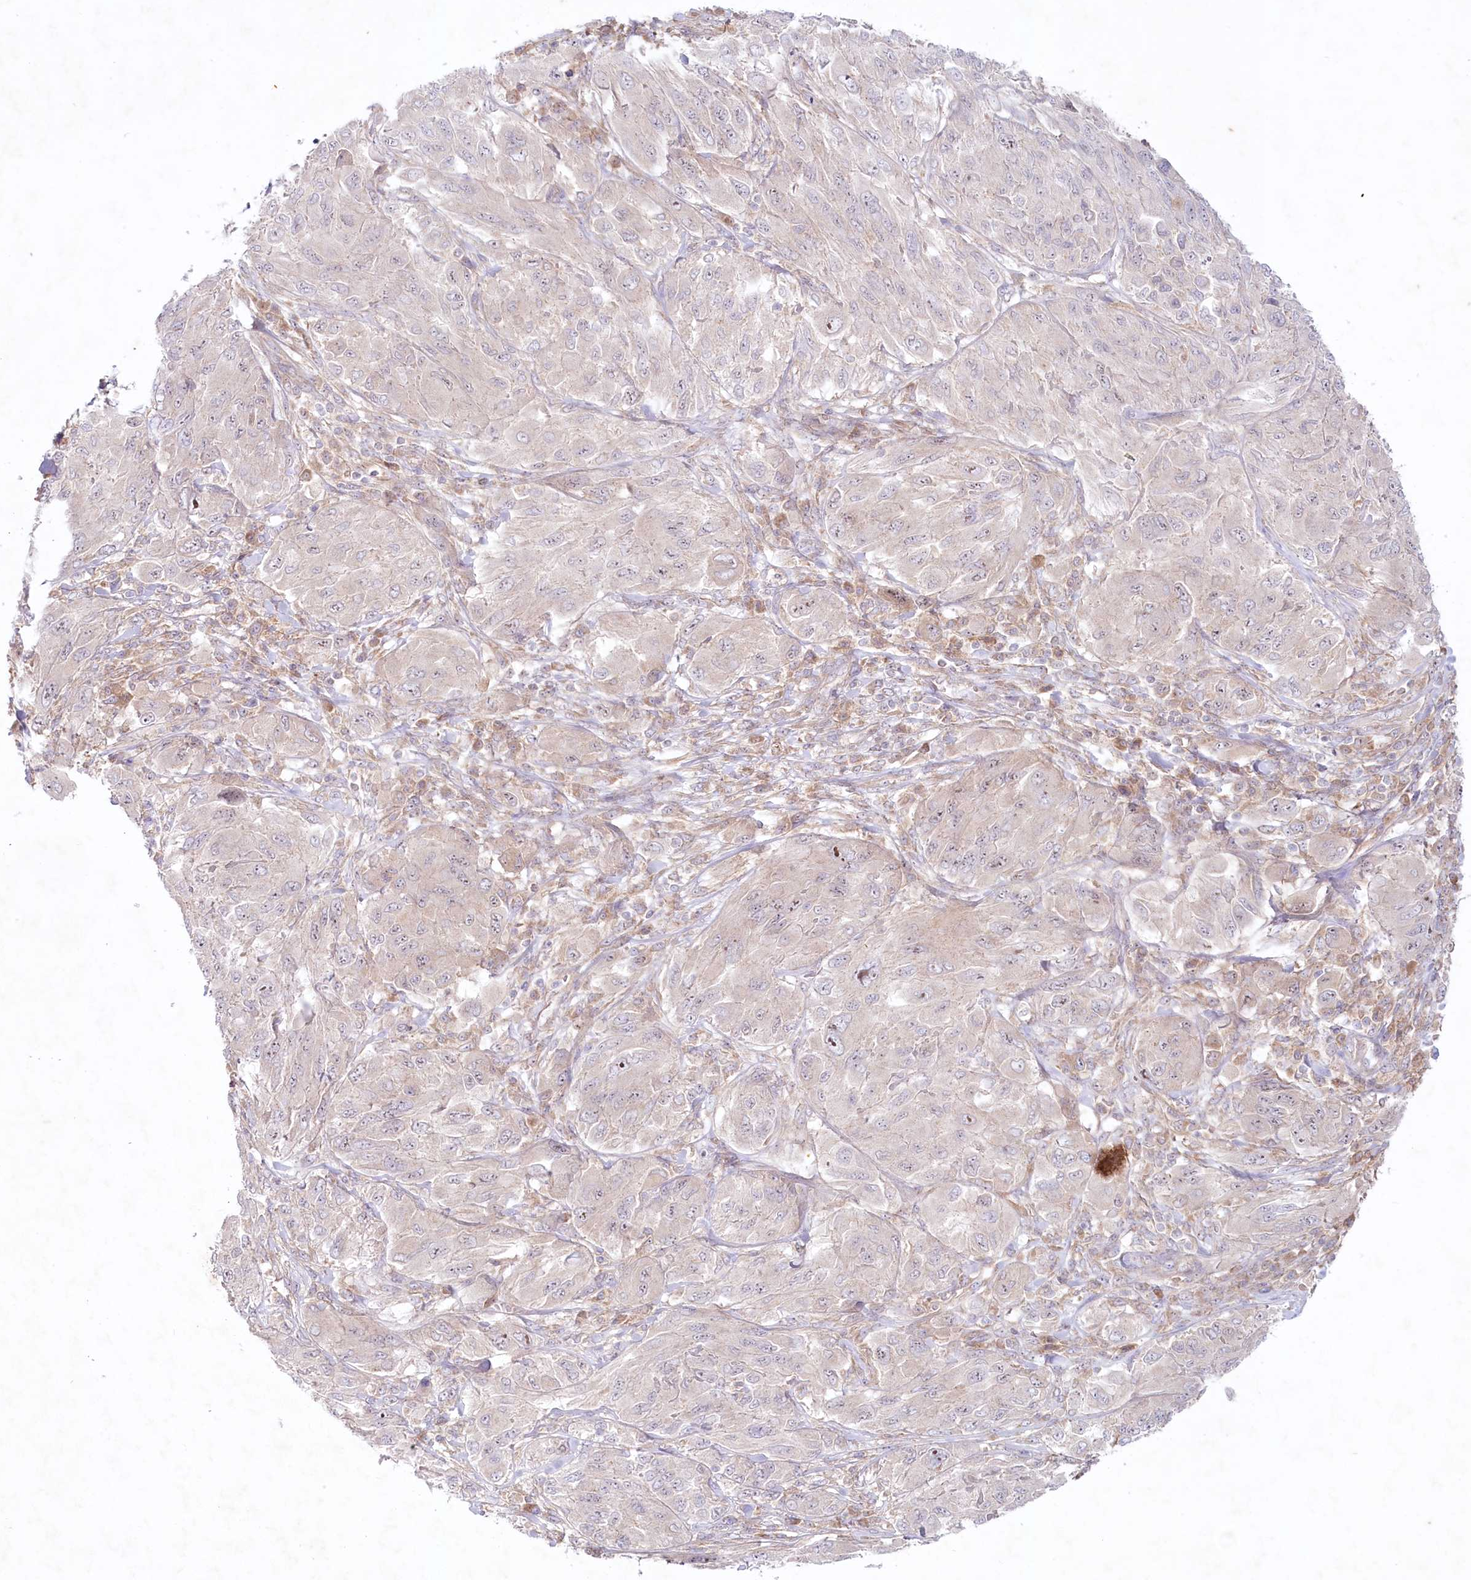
{"staining": {"intensity": "negative", "quantity": "none", "location": "none"}, "tissue": "melanoma", "cell_type": "Tumor cells", "image_type": "cancer", "snomed": [{"axis": "morphology", "description": "Malignant melanoma, NOS"}, {"axis": "topography", "description": "Skin"}], "caption": "Tumor cells are negative for protein expression in human melanoma.", "gene": "TNIP1", "patient": {"sex": "female", "age": 91}}